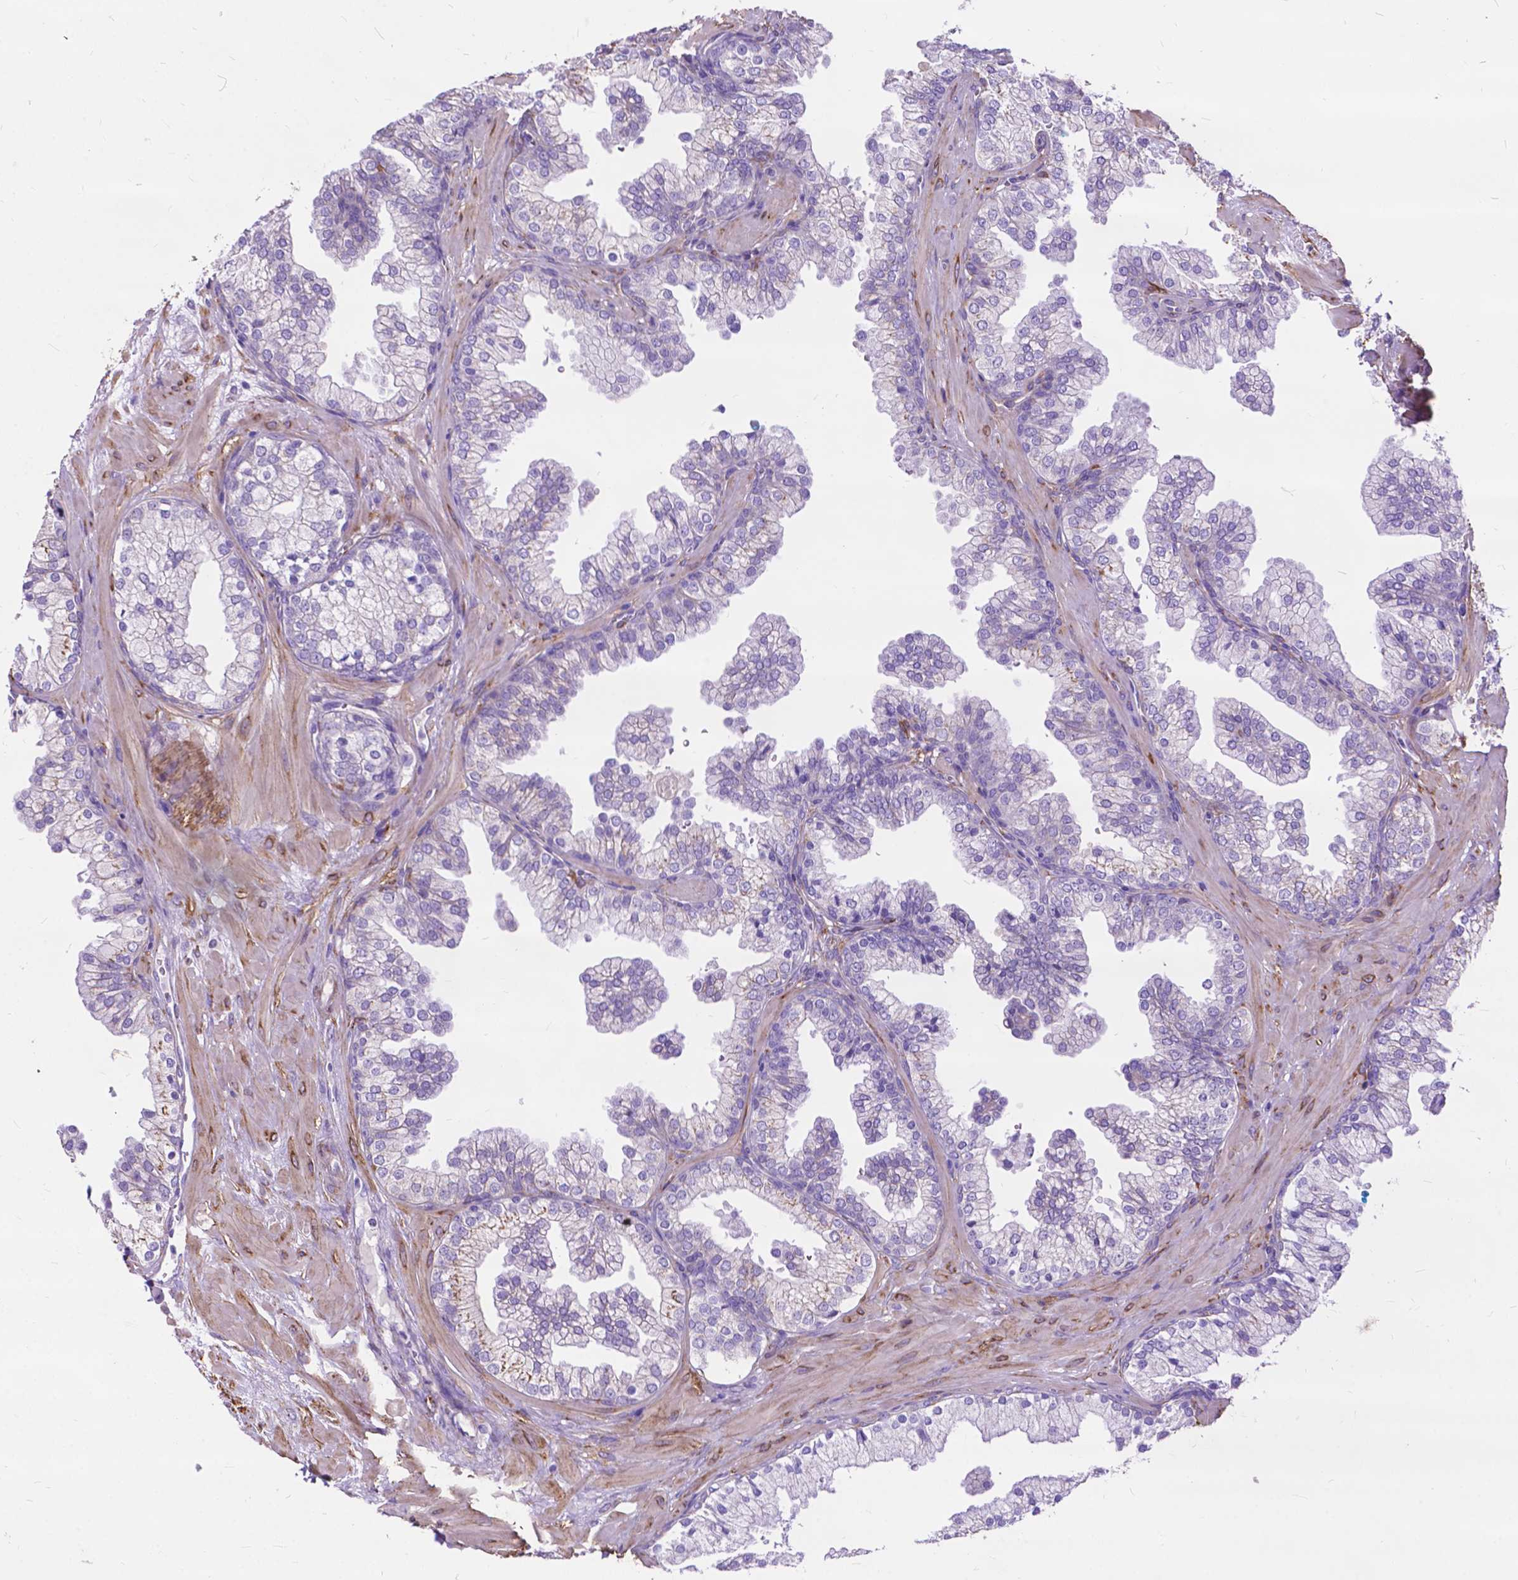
{"staining": {"intensity": "negative", "quantity": "none", "location": "none"}, "tissue": "prostate", "cell_type": "Glandular cells", "image_type": "normal", "snomed": [{"axis": "morphology", "description": "Normal tissue, NOS"}, {"axis": "topography", "description": "Prostate"}, {"axis": "topography", "description": "Peripheral nerve tissue"}], "caption": "This is an immunohistochemistry micrograph of unremarkable prostate. There is no positivity in glandular cells.", "gene": "PCDHA12", "patient": {"sex": "male", "age": 61}}